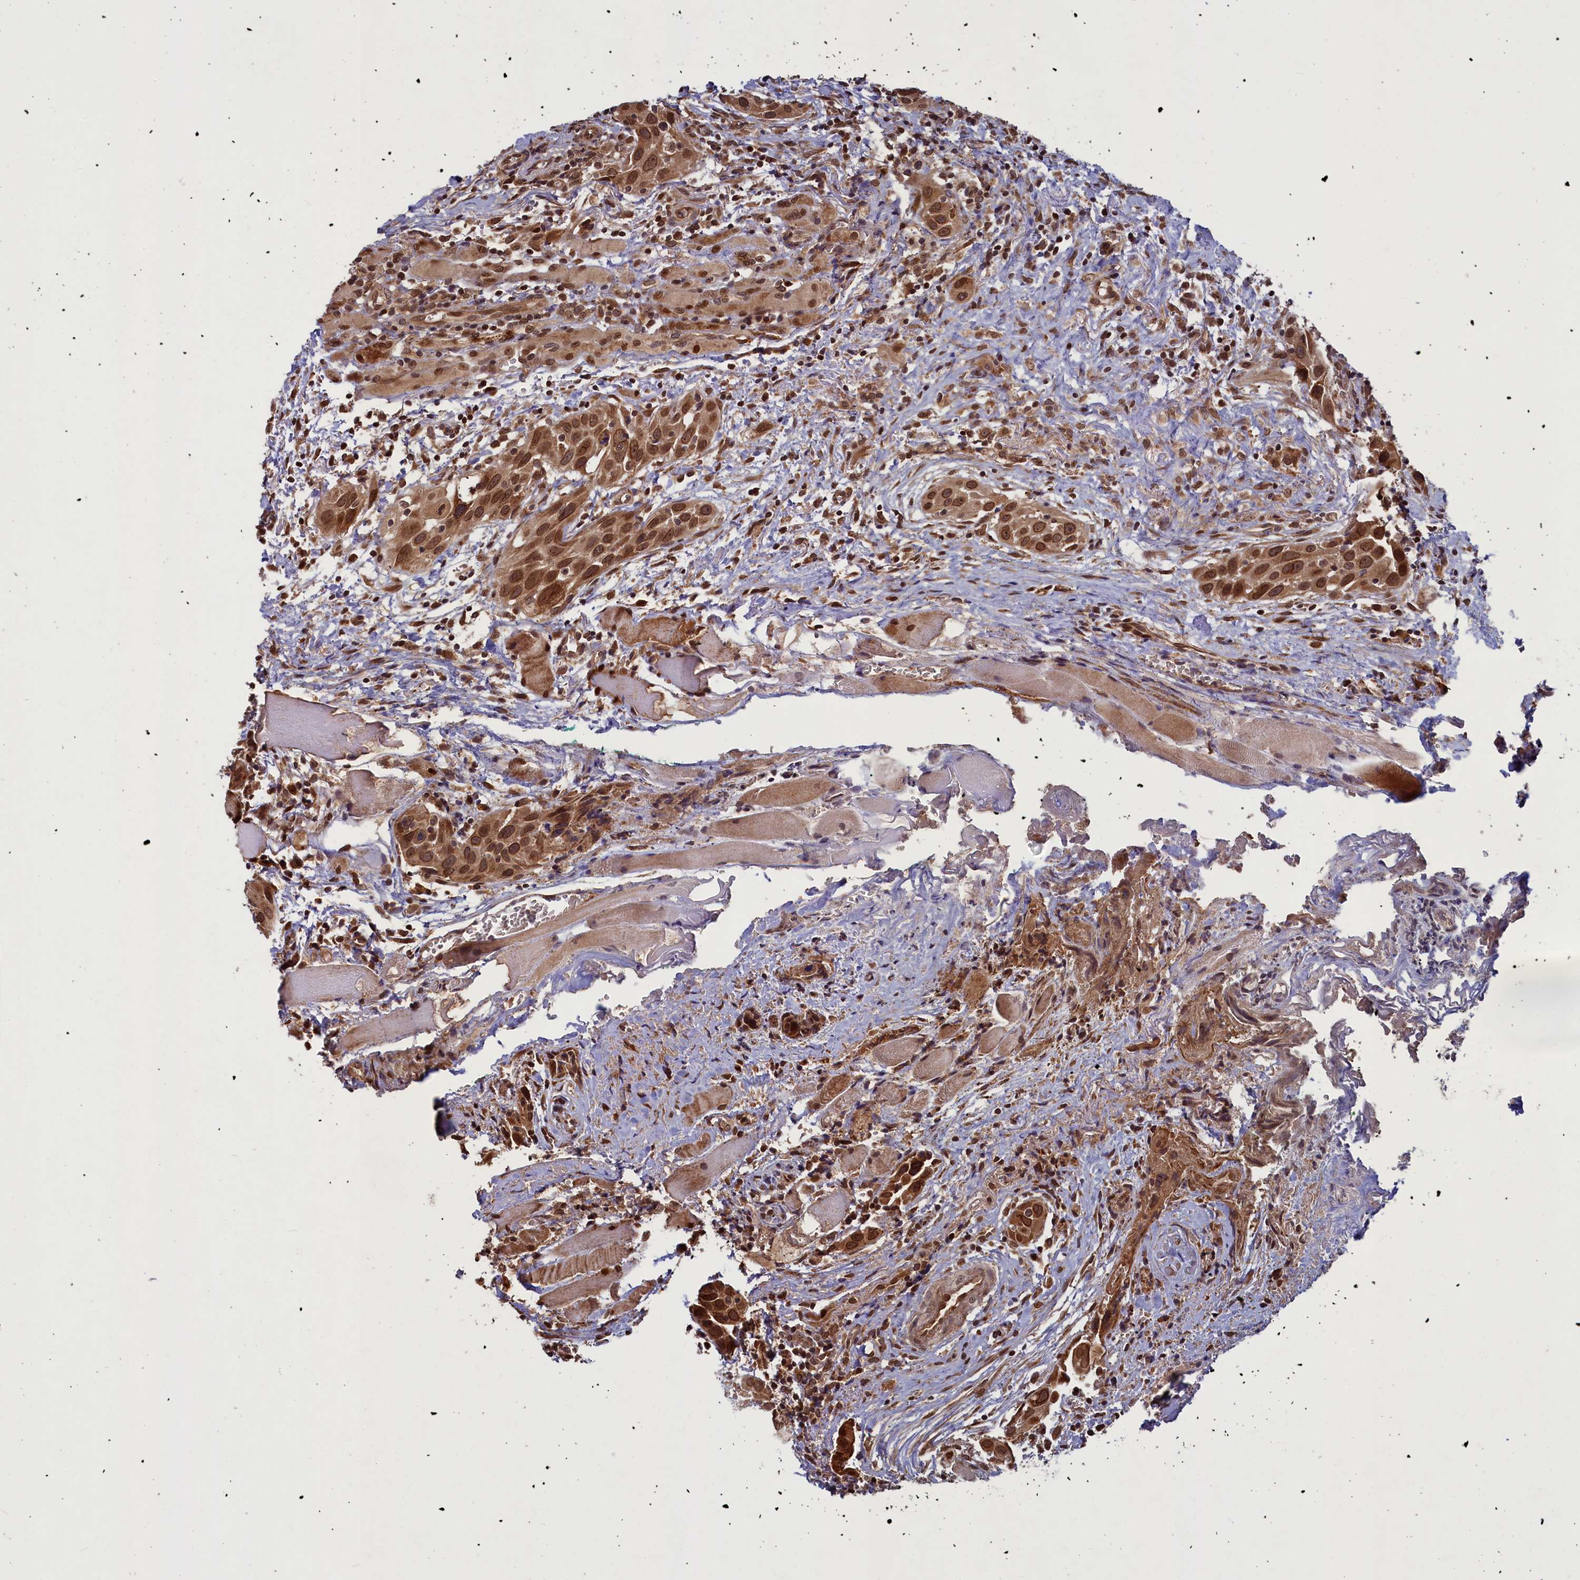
{"staining": {"intensity": "moderate", "quantity": ">75%", "location": "cytoplasmic/membranous,nuclear"}, "tissue": "head and neck cancer", "cell_type": "Tumor cells", "image_type": "cancer", "snomed": [{"axis": "morphology", "description": "Squamous cell carcinoma, NOS"}, {"axis": "topography", "description": "Oral tissue"}, {"axis": "topography", "description": "Head-Neck"}], "caption": "The histopathology image shows a brown stain indicating the presence of a protein in the cytoplasmic/membranous and nuclear of tumor cells in head and neck cancer (squamous cell carcinoma).", "gene": "NAE1", "patient": {"sex": "female", "age": 50}}